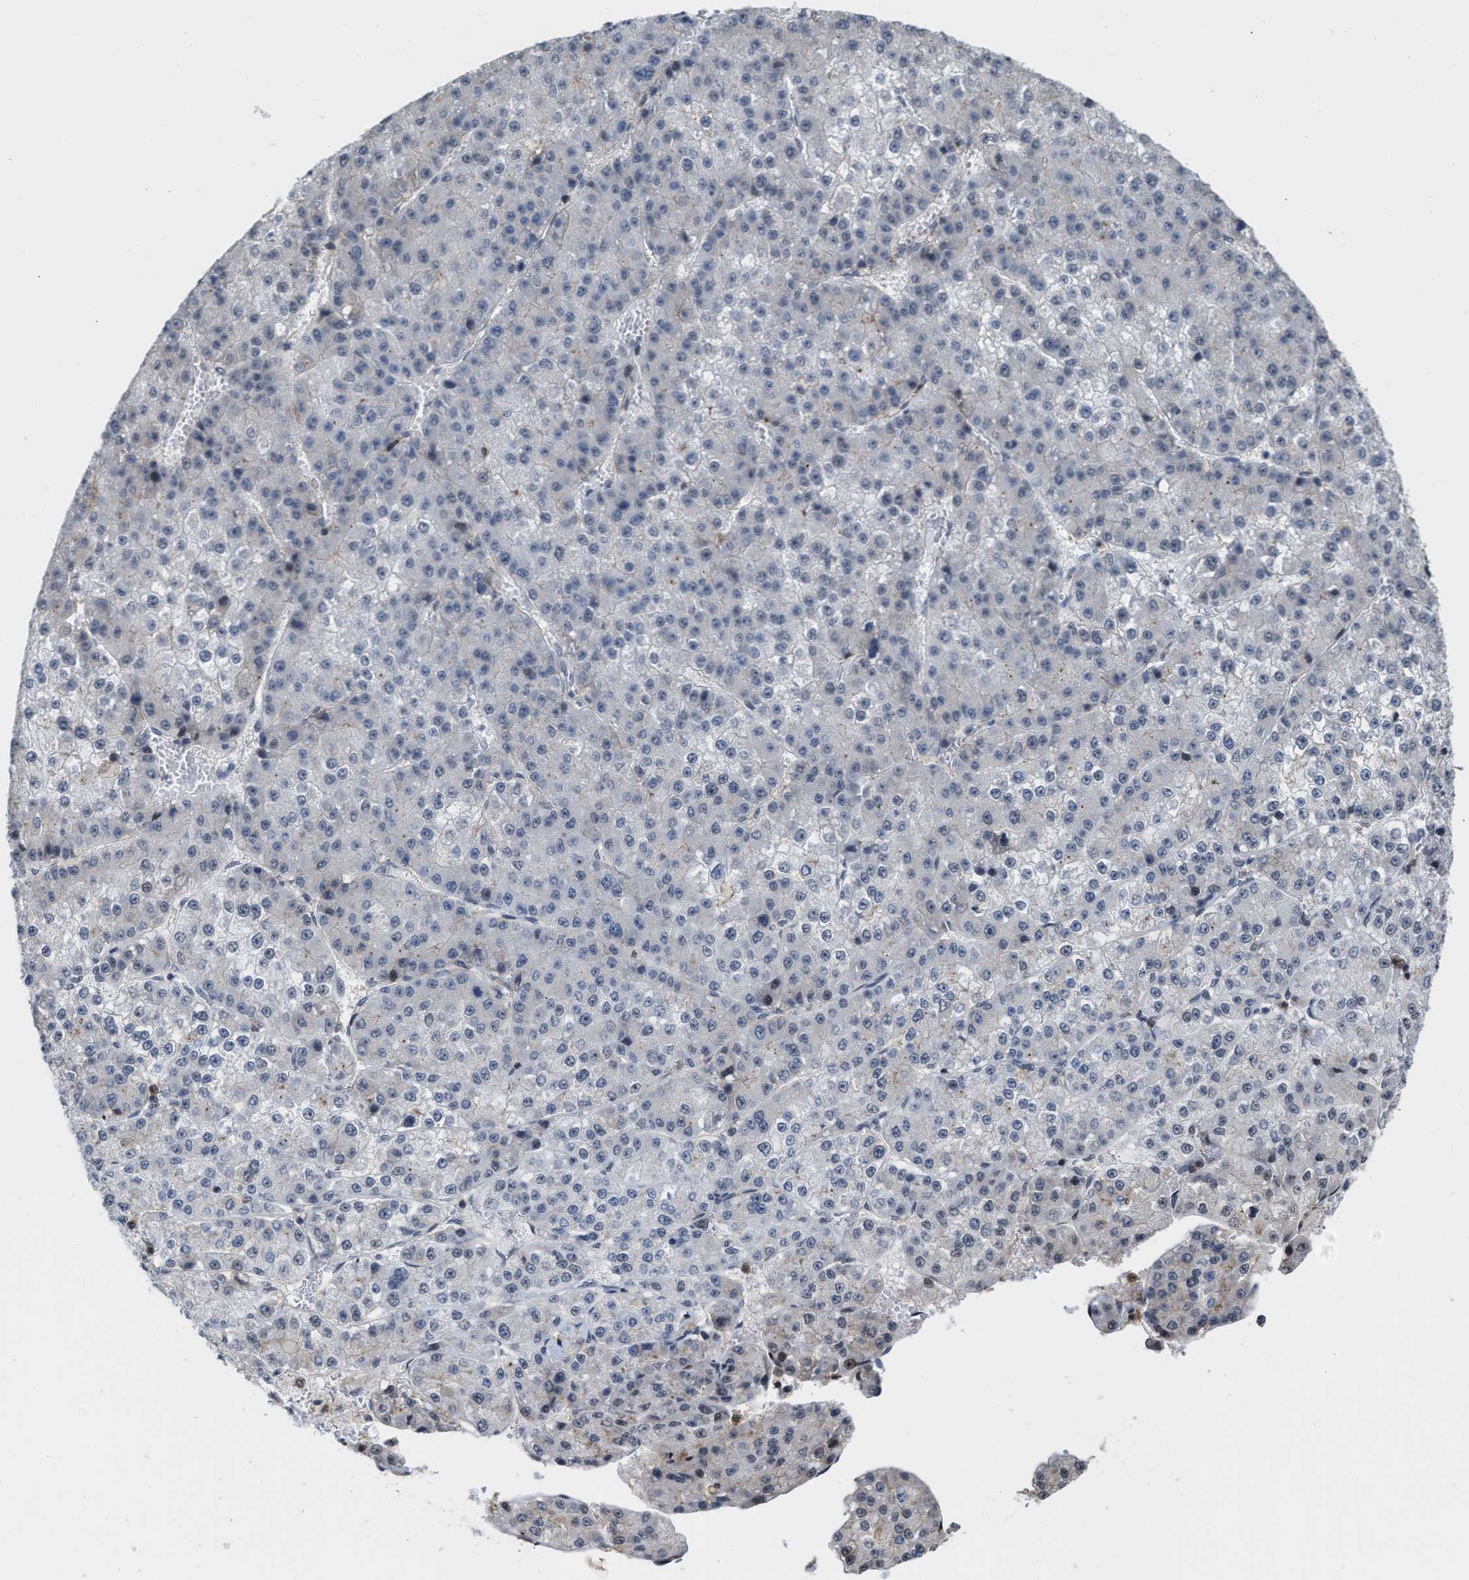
{"staining": {"intensity": "negative", "quantity": "none", "location": "none"}, "tissue": "liver cancer", "cell_type": "Tumor cells", "image_type": "cancer", "snomed": [{"axis": "morphology", "description": "Carcinoma, Hepatocellular, NOS"}, {"axis": "topography", "description": "Liver"}], "caption": "A histopathology image of hepatocellular carcinoma (liver) stained for a protein displays no brown staining in tumor cells.", "gene": "BAIAP2L1", "patient": {"sex": "female", "age": 73}}